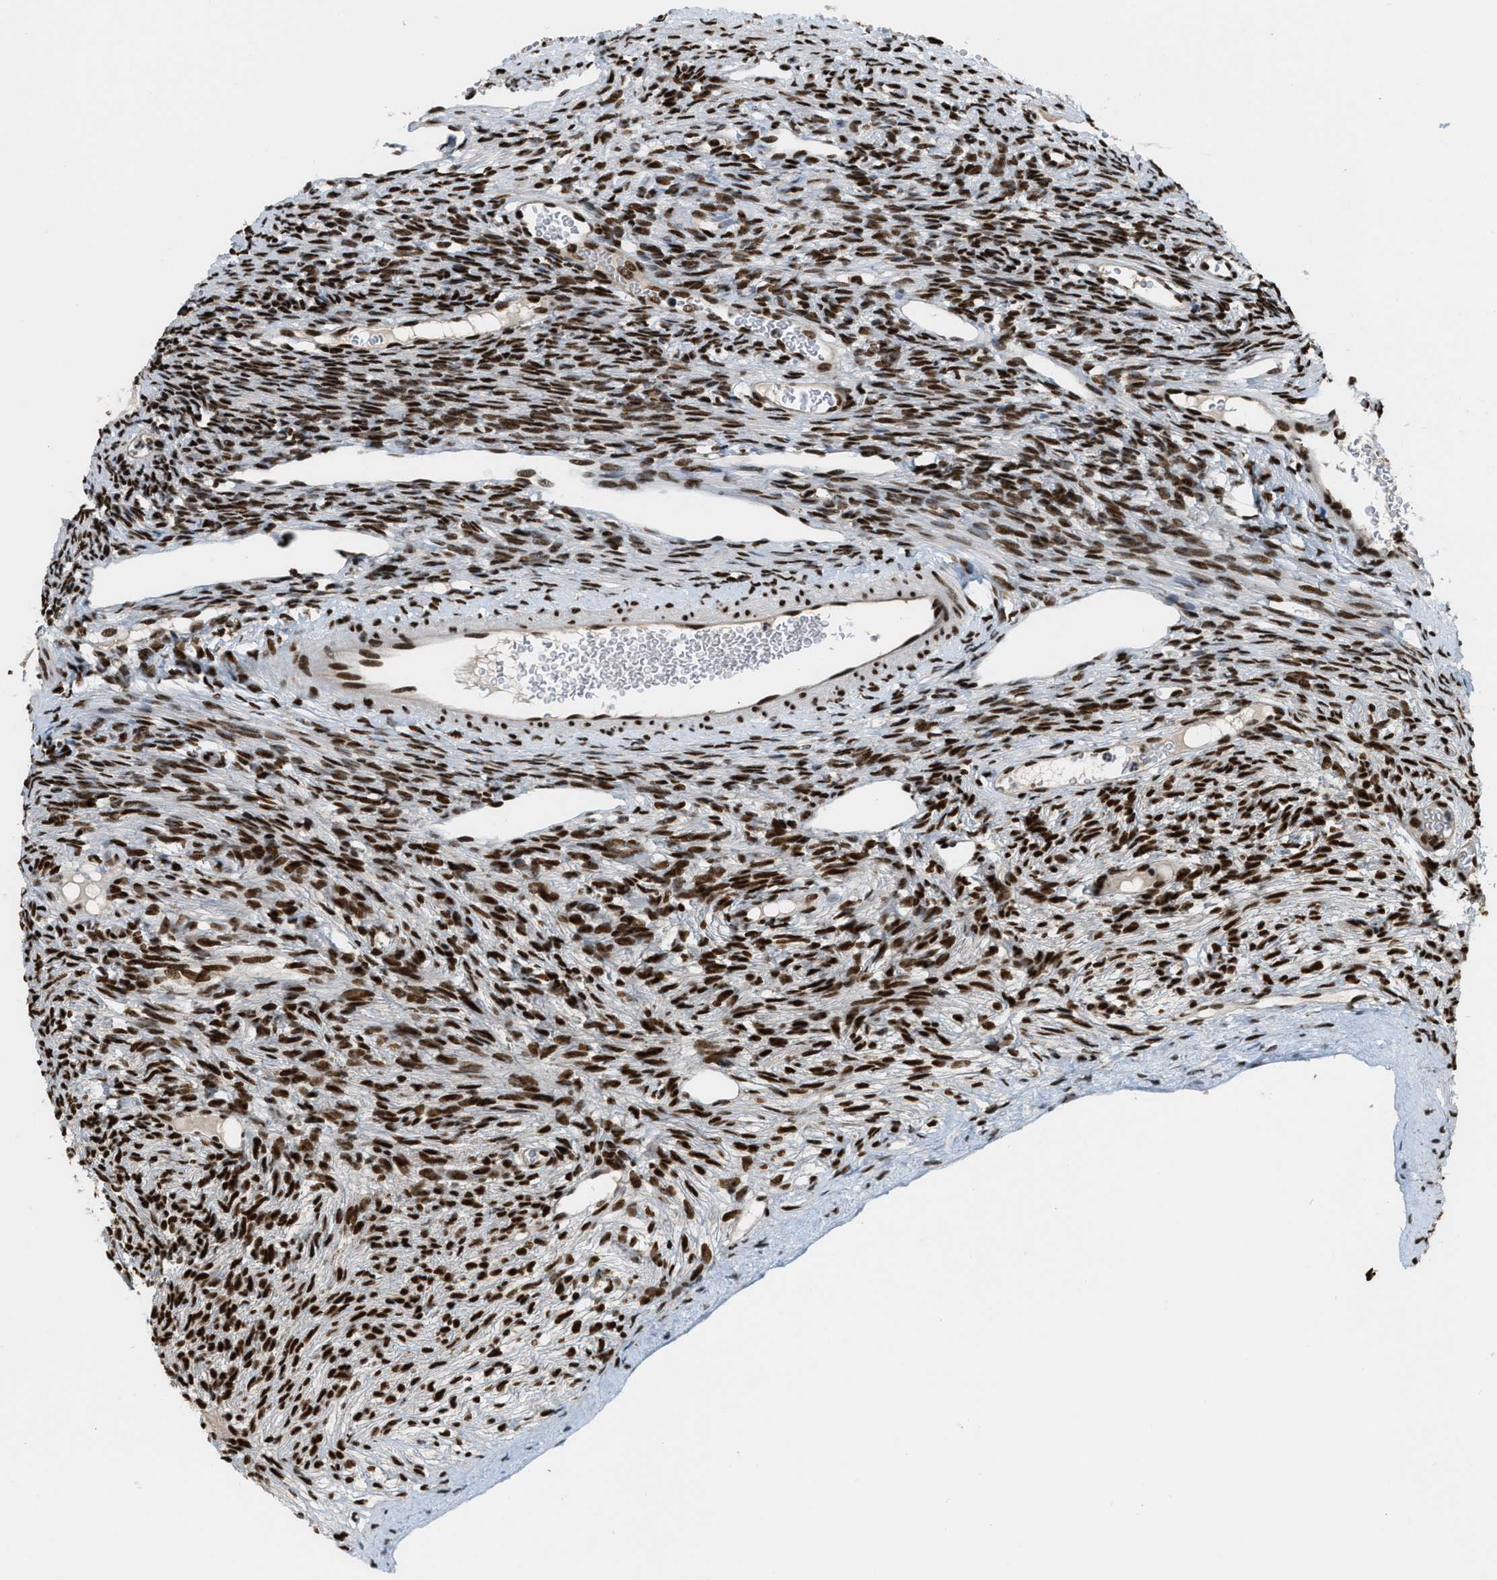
{"staining": {"intensity": "strong", "quantity": ">75%", "location": "nuclear"}, "tissue": "ovary", "cell_type": "Ovarian stroma cells", "image_type": "normal", "snomed": [{"axis": "morphology", "description": "Normal tissue, NOS"}, {"axis": "topography", "description": "Ovary"}], "caption": "Brown immunohistochemical staining in normal ovary reveals strong nuclear expression in approximately >75% of ovarian stroma cells. The staining was performed using DAB to visualize the protein expression in brown, while the nuclei were stained in blue with hematoxylin (Magnification: 20x).", "gene": "NUMA1", "patient": {"sex": "female", "age": 33}}